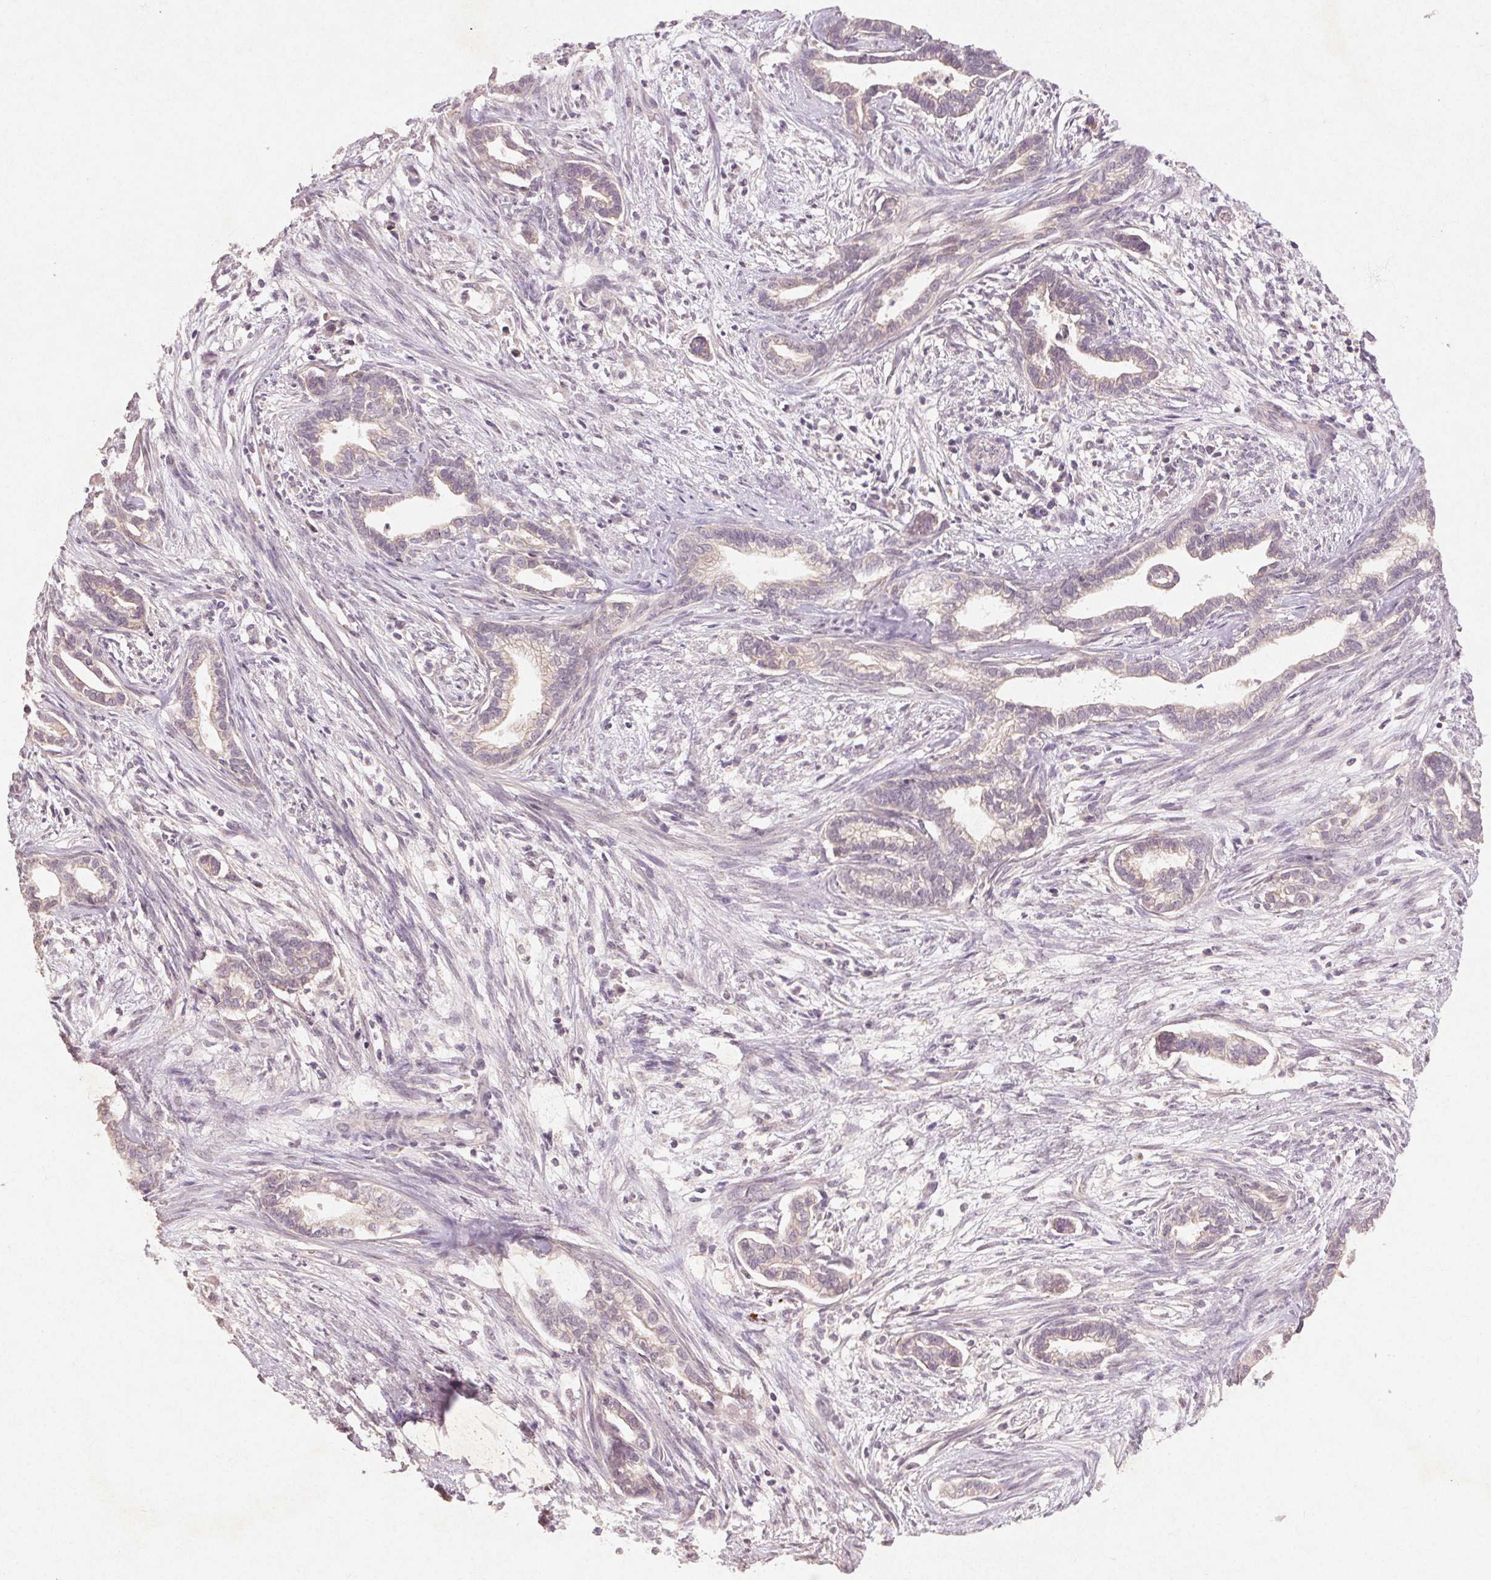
{"staining": {"intensity": "negative", "quantity": "none", "location": "none"}, "tissue": "cervical cancer", "cell_type": "Tumor cells", "image_type": "cancer", "snomed": [{"axis": "morphology", "description": "Adenocarcinoma, NOS"}, {"axis": "topography", "description": "Cervix"}], "caption": "The IHC image has no significant positivity in tumor cells of cervical cancer (adenocarcinoma) tissue. (Stains: DAB (3,3'-diaminobenzidine) immunohistochemistry with hematoxylin counter stain, Microscopy: brightfield microscopy at high magnification).", "gene": "KLRC3", "patient": {"sex": "female", "age": 62}}